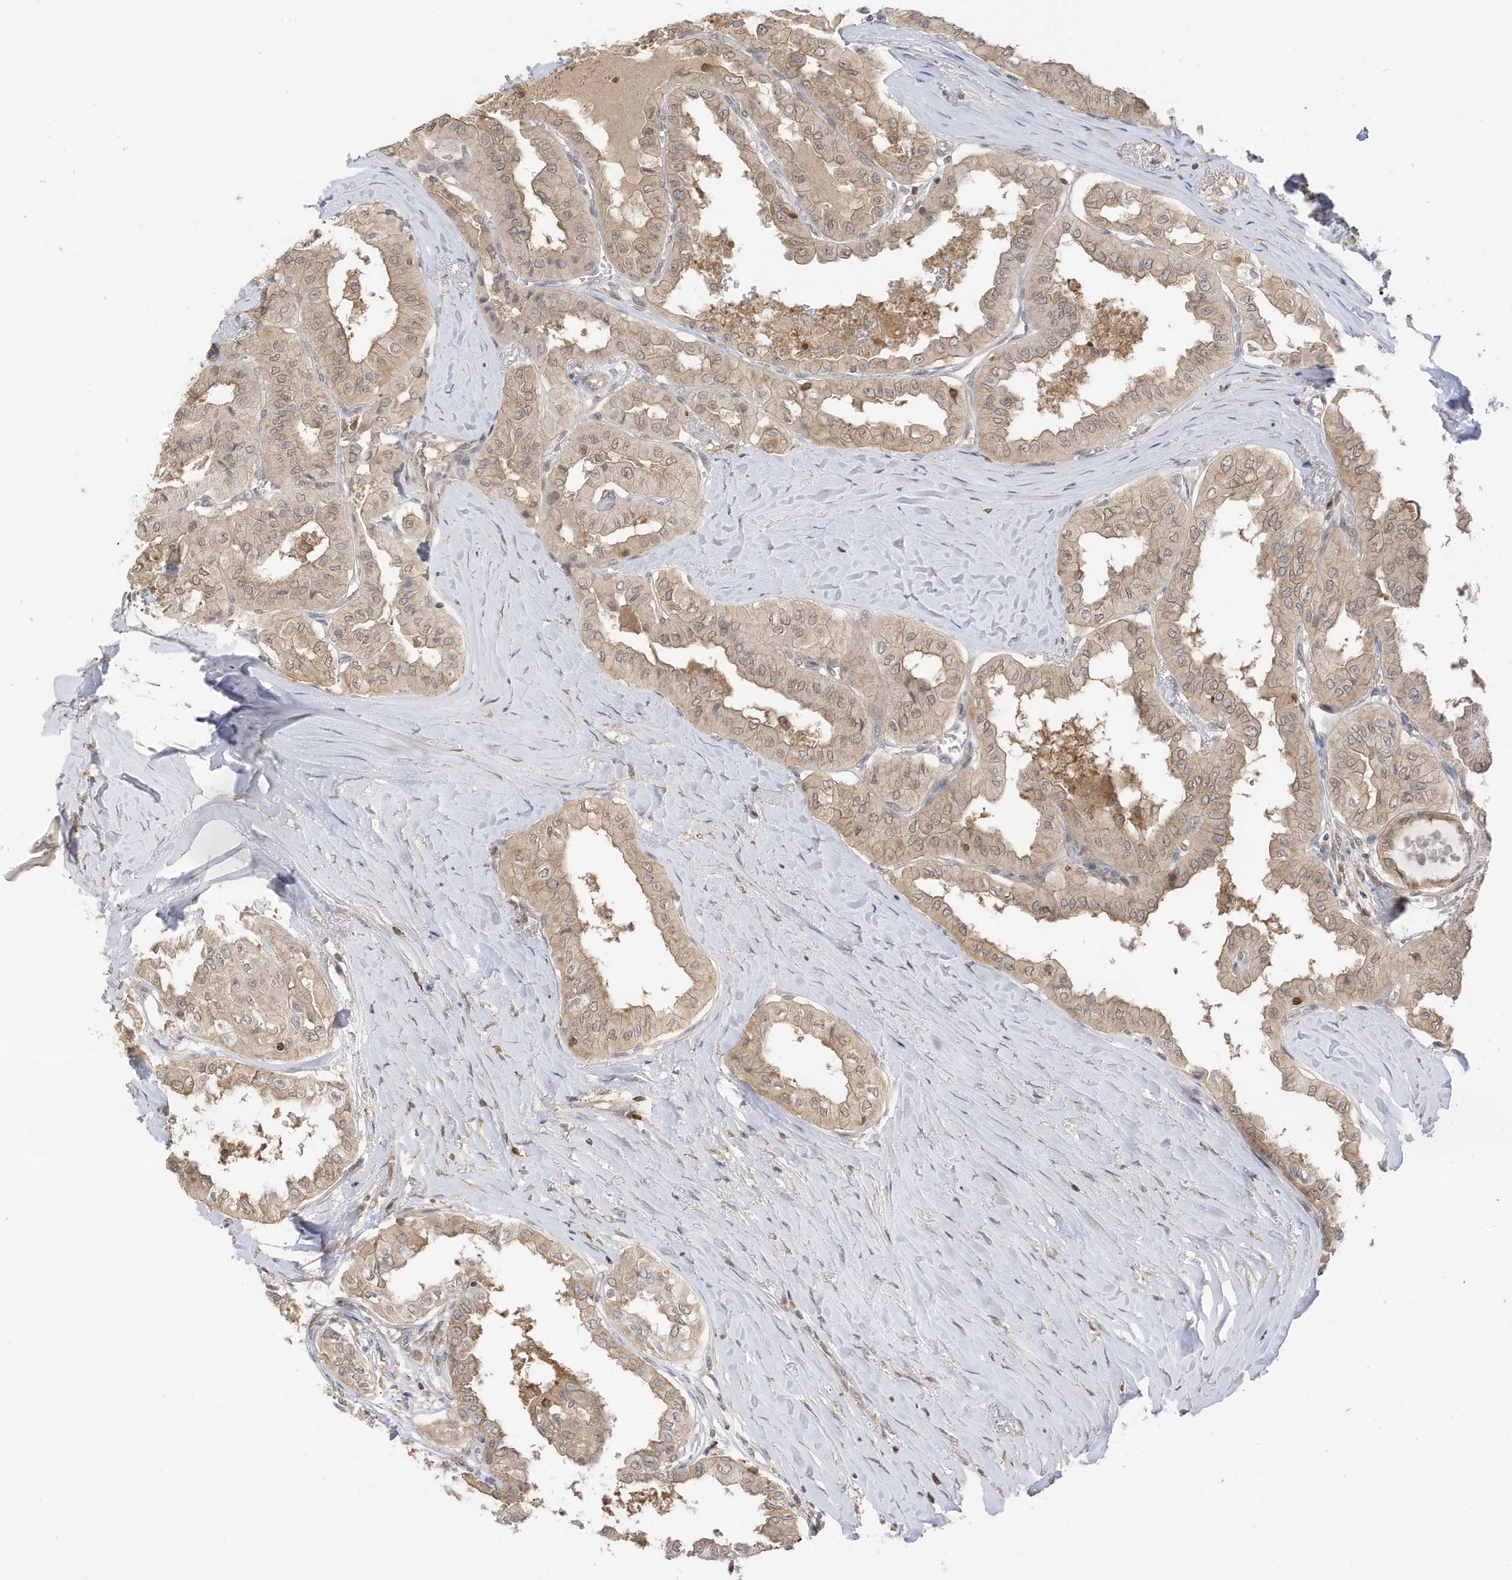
{"staining": {"intensity": "weak", "quantity": ">75%", "location": "cytoplasmic/membranous"}, "tissue": "thyroid cancer", "cell_type": "Tumor cells", "image_type": "cancer", "snomed": [{"axis": "morphology", "description": "Papillary adenocarcinoma, NOS"}, {"axis": "topography", "description": "Thyroid gland"}], "caption": "Weak cytoplasmic/membranous staining is appreciated in approximately >75% of tumor cells in thyroid papillary adenocarcinoma.", "gene": "TAB3", "patient": {"sex": "female", "age": 59}}